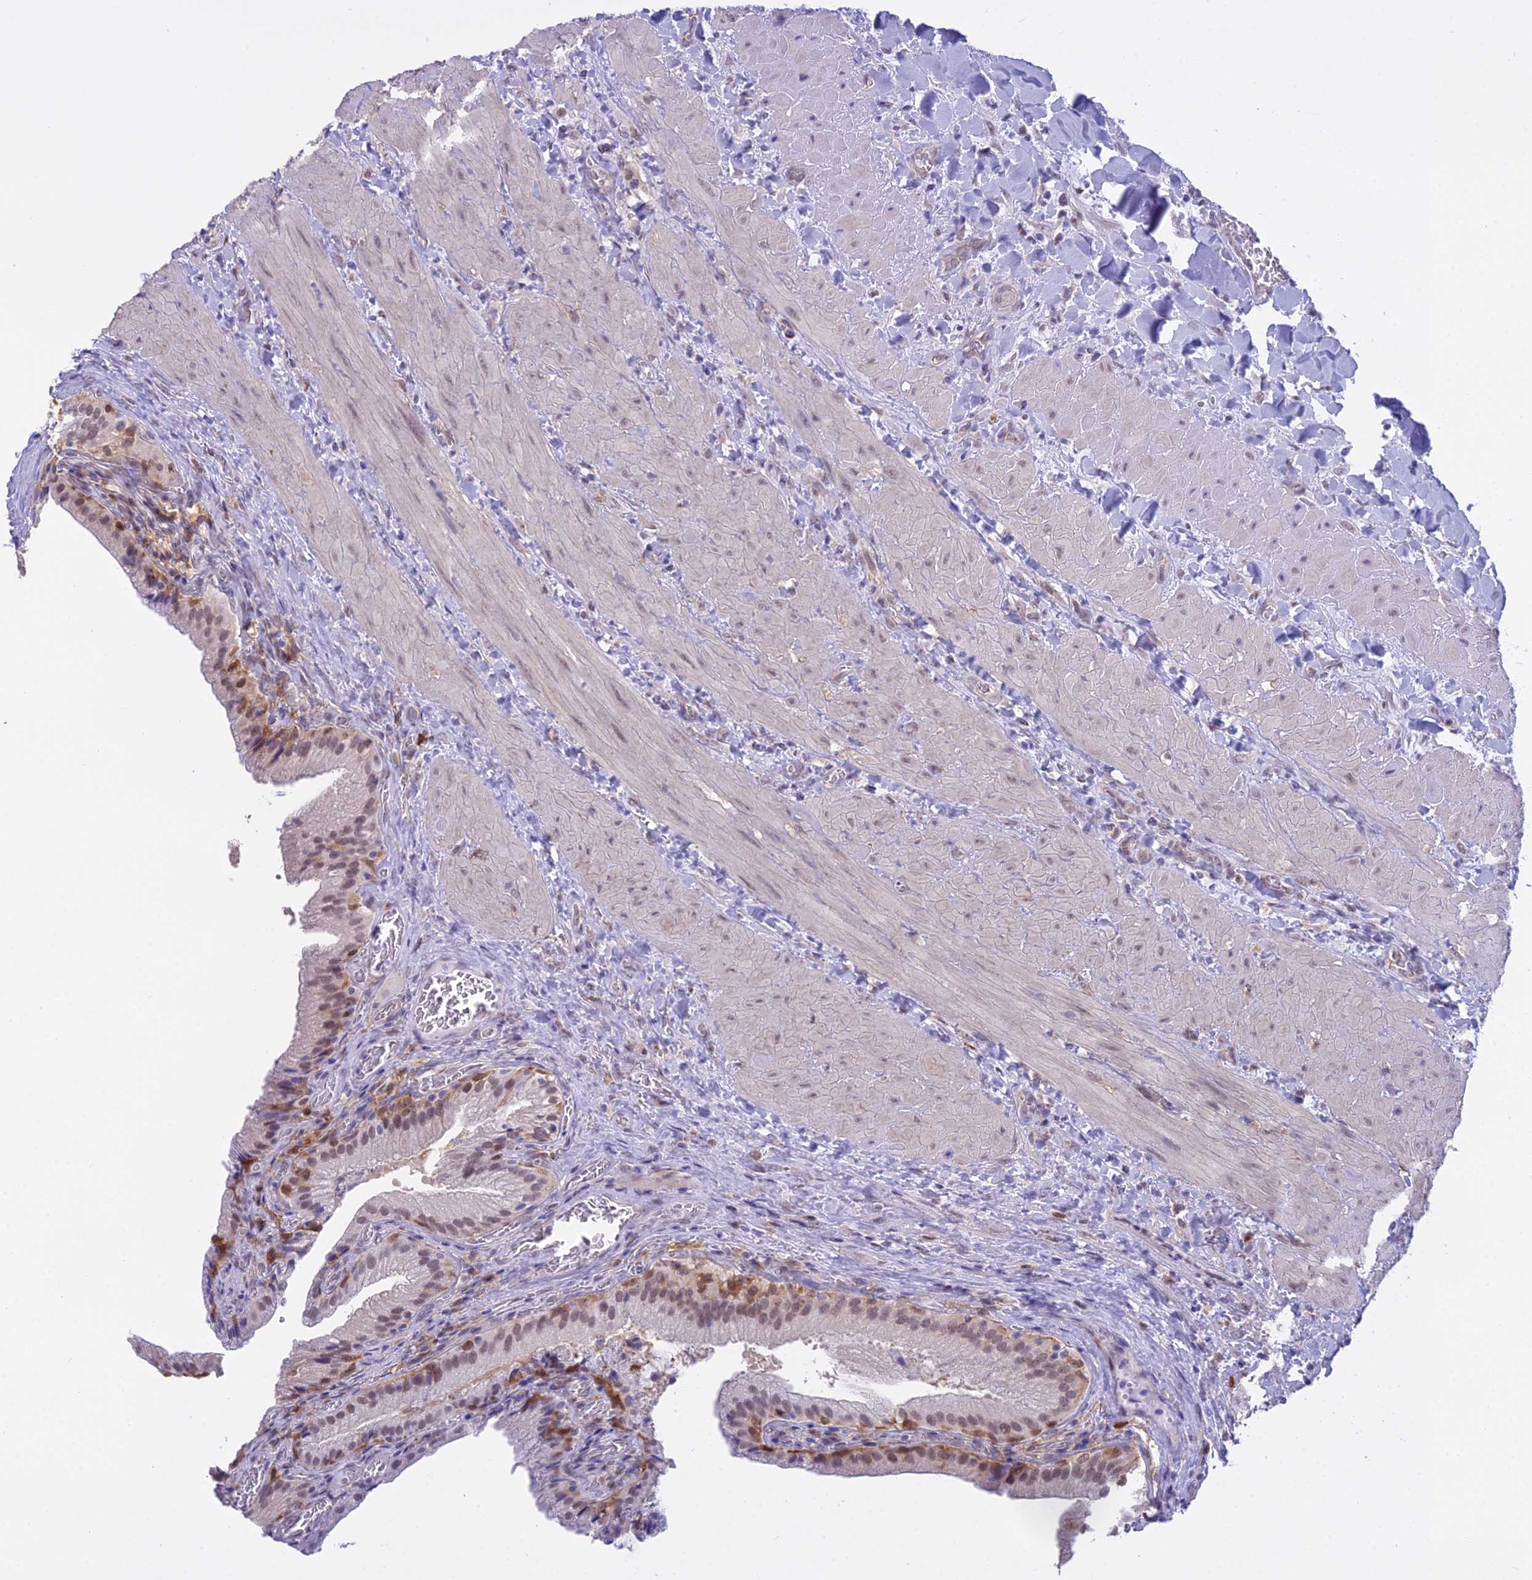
{"staining": {"intensity": "weak", "quantity": "25%-75%", "location": "cytoplasmic/membranous,nuclear"}, "tissue": "gallbladder", "cell_type": "Glandular cells", "image_type": "normal", "snomed": [{"axis": "morphology", "description": "Normal tissue, NOS"}, {"axis": "topography", "description": "Gallbladder"}], "caption": "Normal gallbladder exhibits weak cytoplasmic/membranous,nuclear positivity in about 25%-75% of glandular cells, visualized by immunohistochemistry.", "gene": "BLNK", "patient": {"sex": "male", "age": 24}}